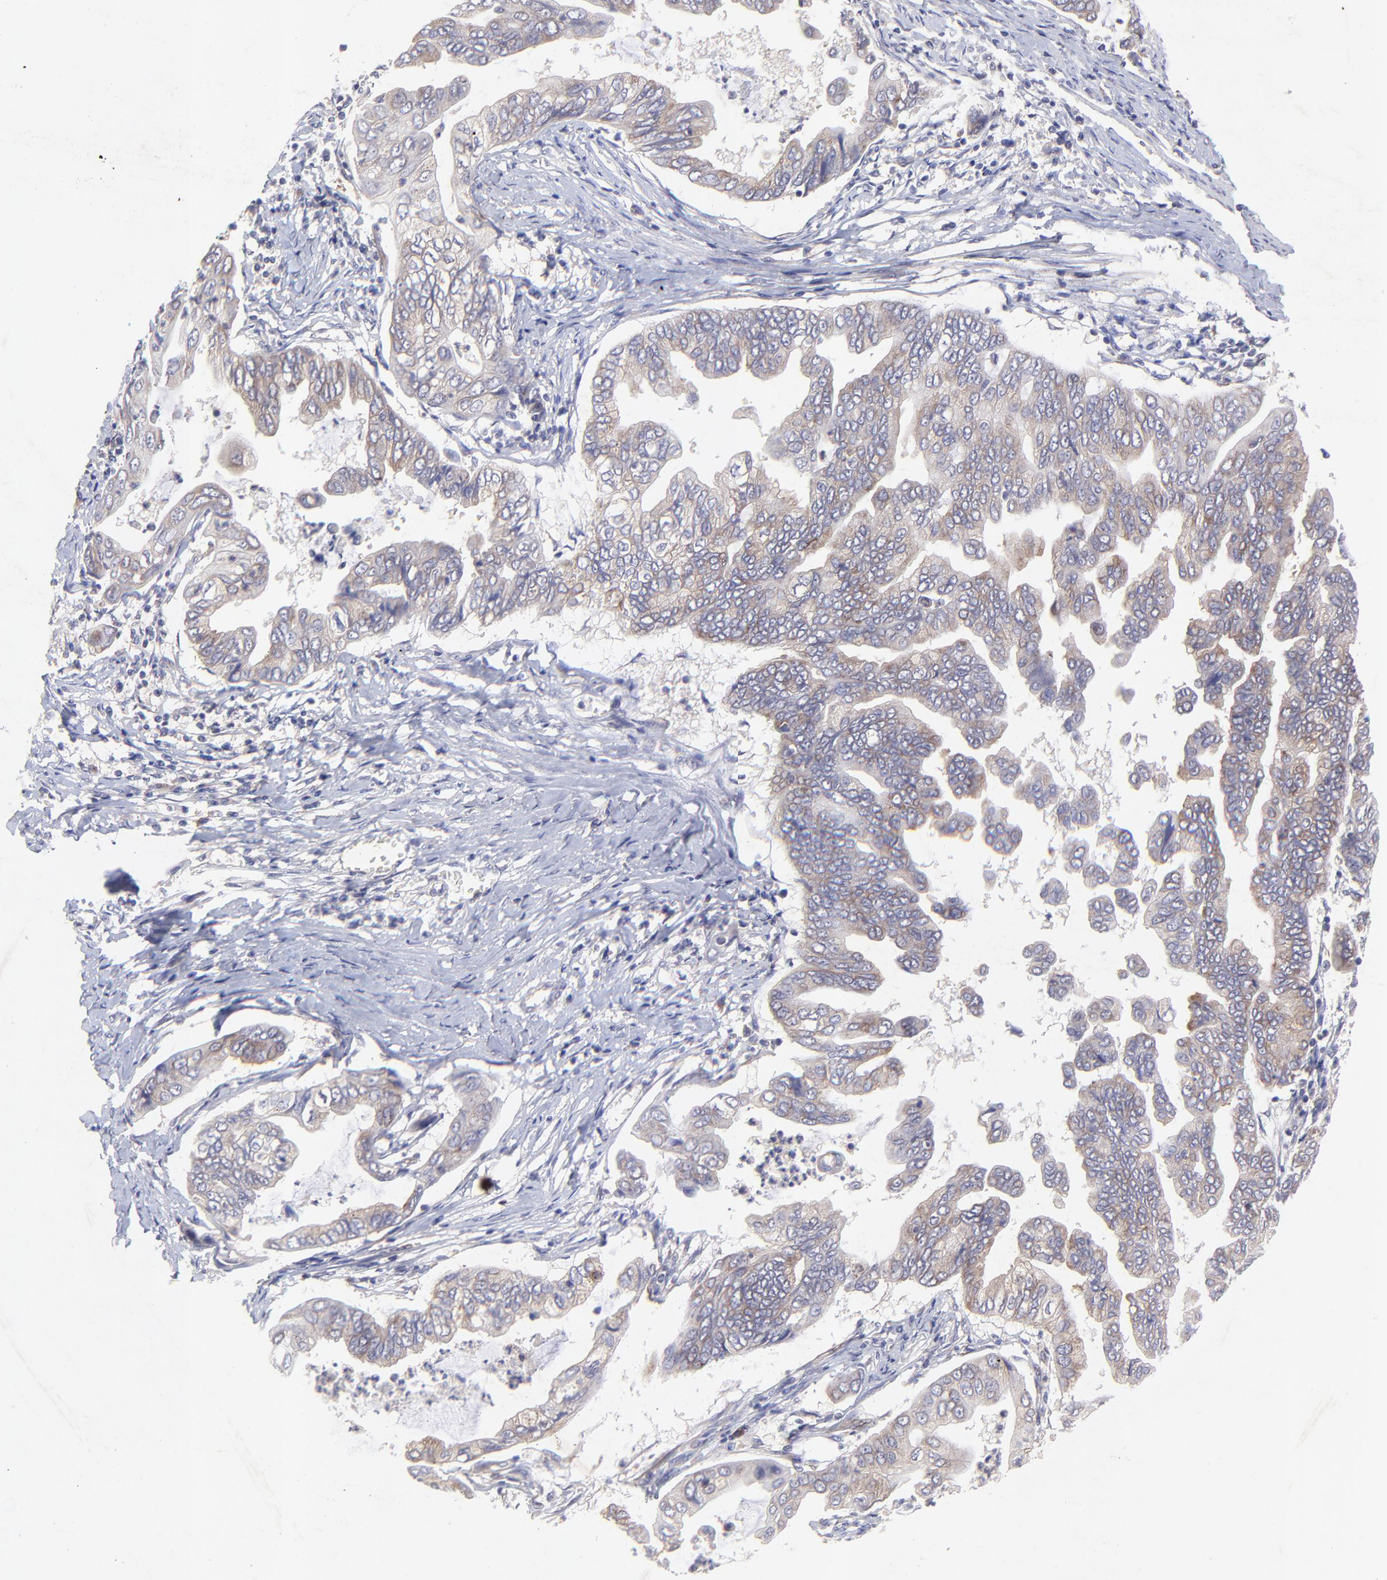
{"staining": {"intensity": "moderate", "quantity": "25%-75%", "location": "cytoplasmic/membranous"}, "tissue": "stomach cancer", "cell_type": "Tumor cells", "image_type": "cancer", "snomed": [{"axis": "morphology", "description": "Adenocarcinoma, NOS"}, {"axis": "topography", "description": "Stomach, upper"}], "caption": "Protein staining reveals moderate cytoplasmic/membranous staining in about 25%-75% of tumor cells in stomach cancer (adenocarcinoma).", "gene": "TNRC6B", "patient": {"sex": "male", "age": 80}}